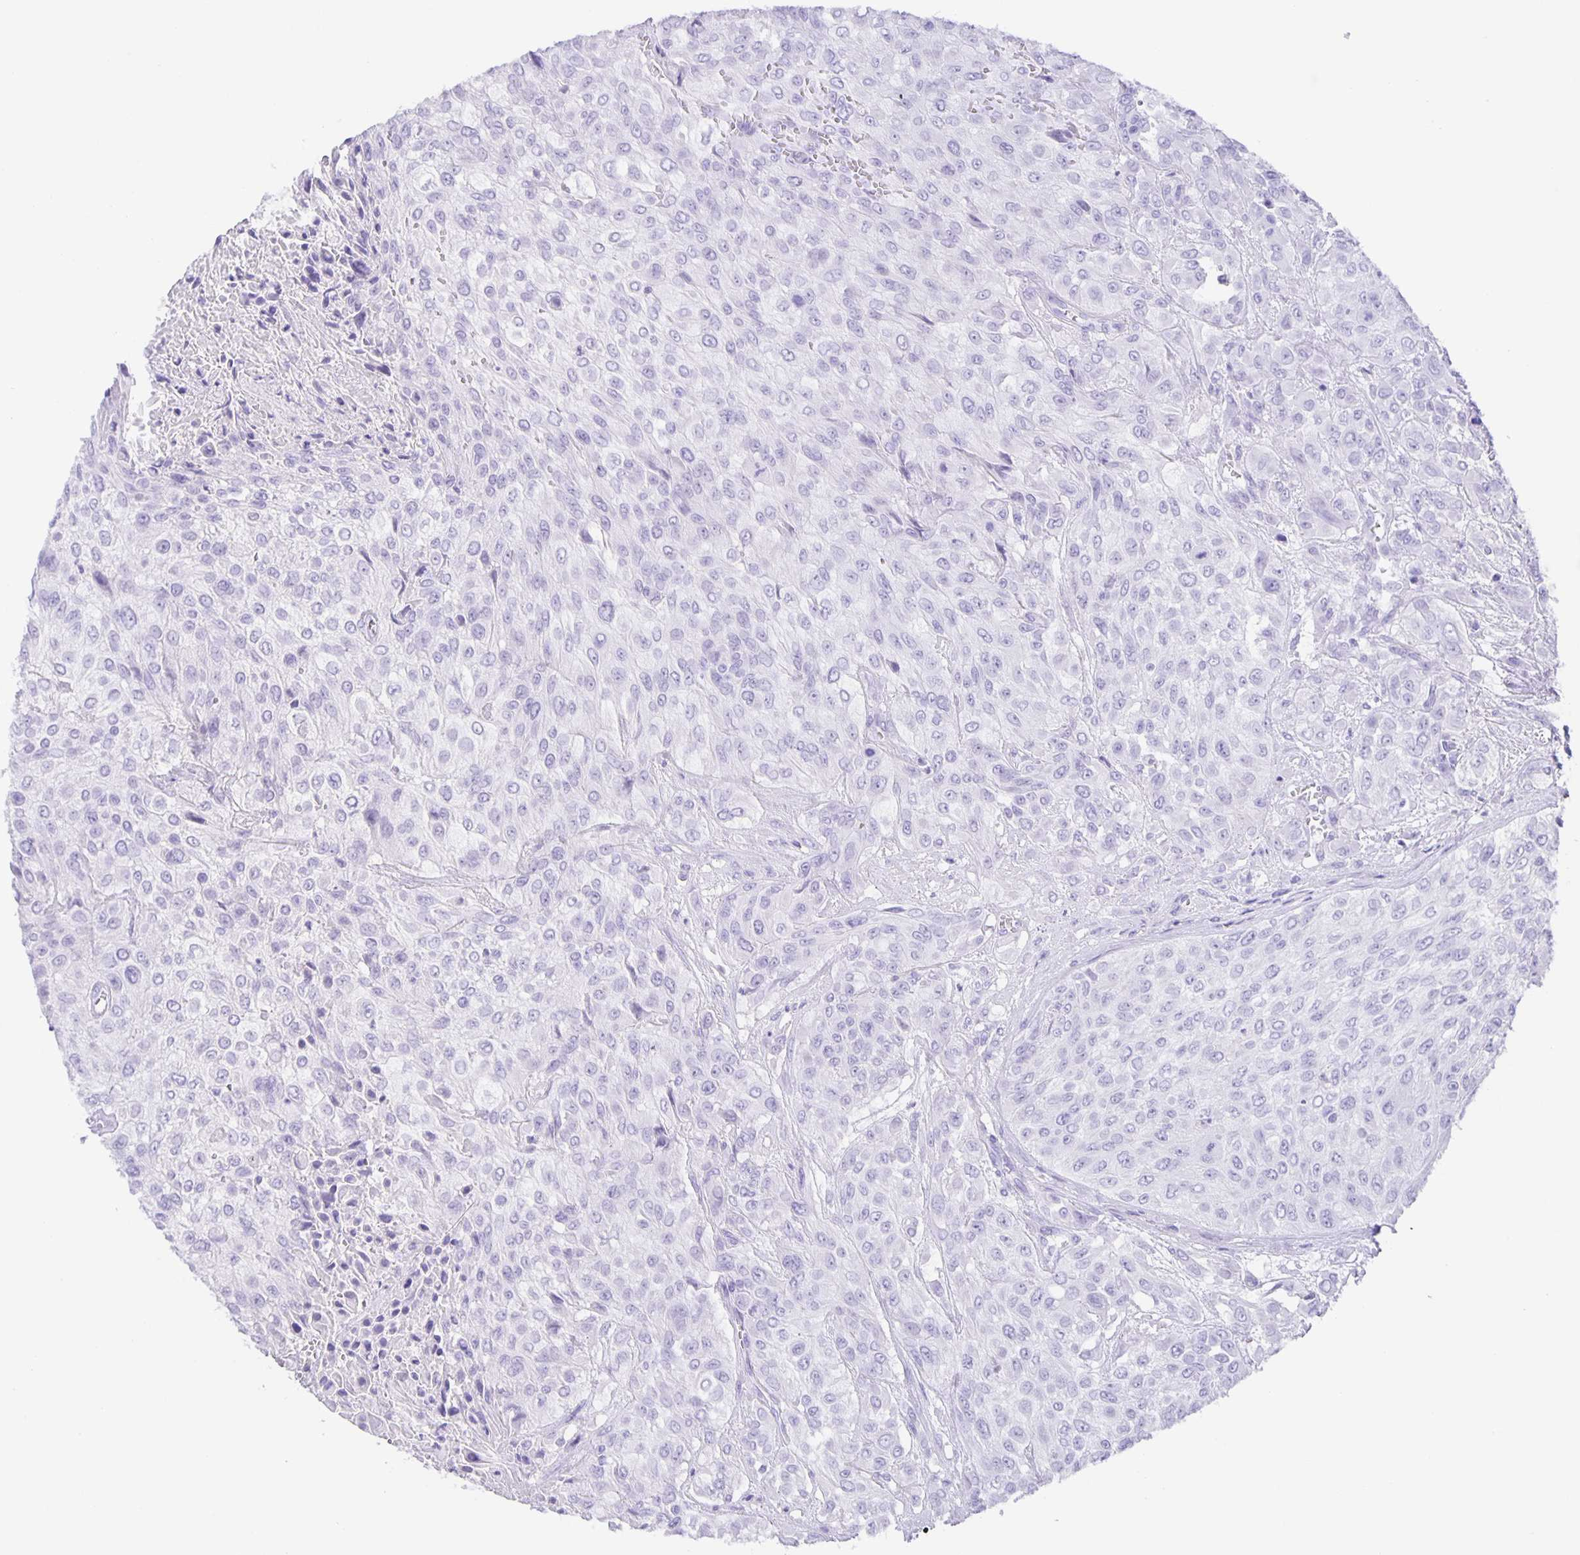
{"staining": {"intensity": "negative", "quantity": "none", "location": "none"}, "tissue": "urothelial cancer", "cell_type": "Tumor cells", "image_type": "cancer", "snomed": [{"axis": "morphology", "description": "Urothelial carcinoma, High grade"}, {"axis": "topography", "description": "Urinary bladder"}], "caption": "This is a image of immunohistochemistry (IHC) staining of high-grade urothelial carcinoma, which shows no expression in tumor cells.", "gene": "GUCA2A", "patient": {"sex": "male", "age": 57}}